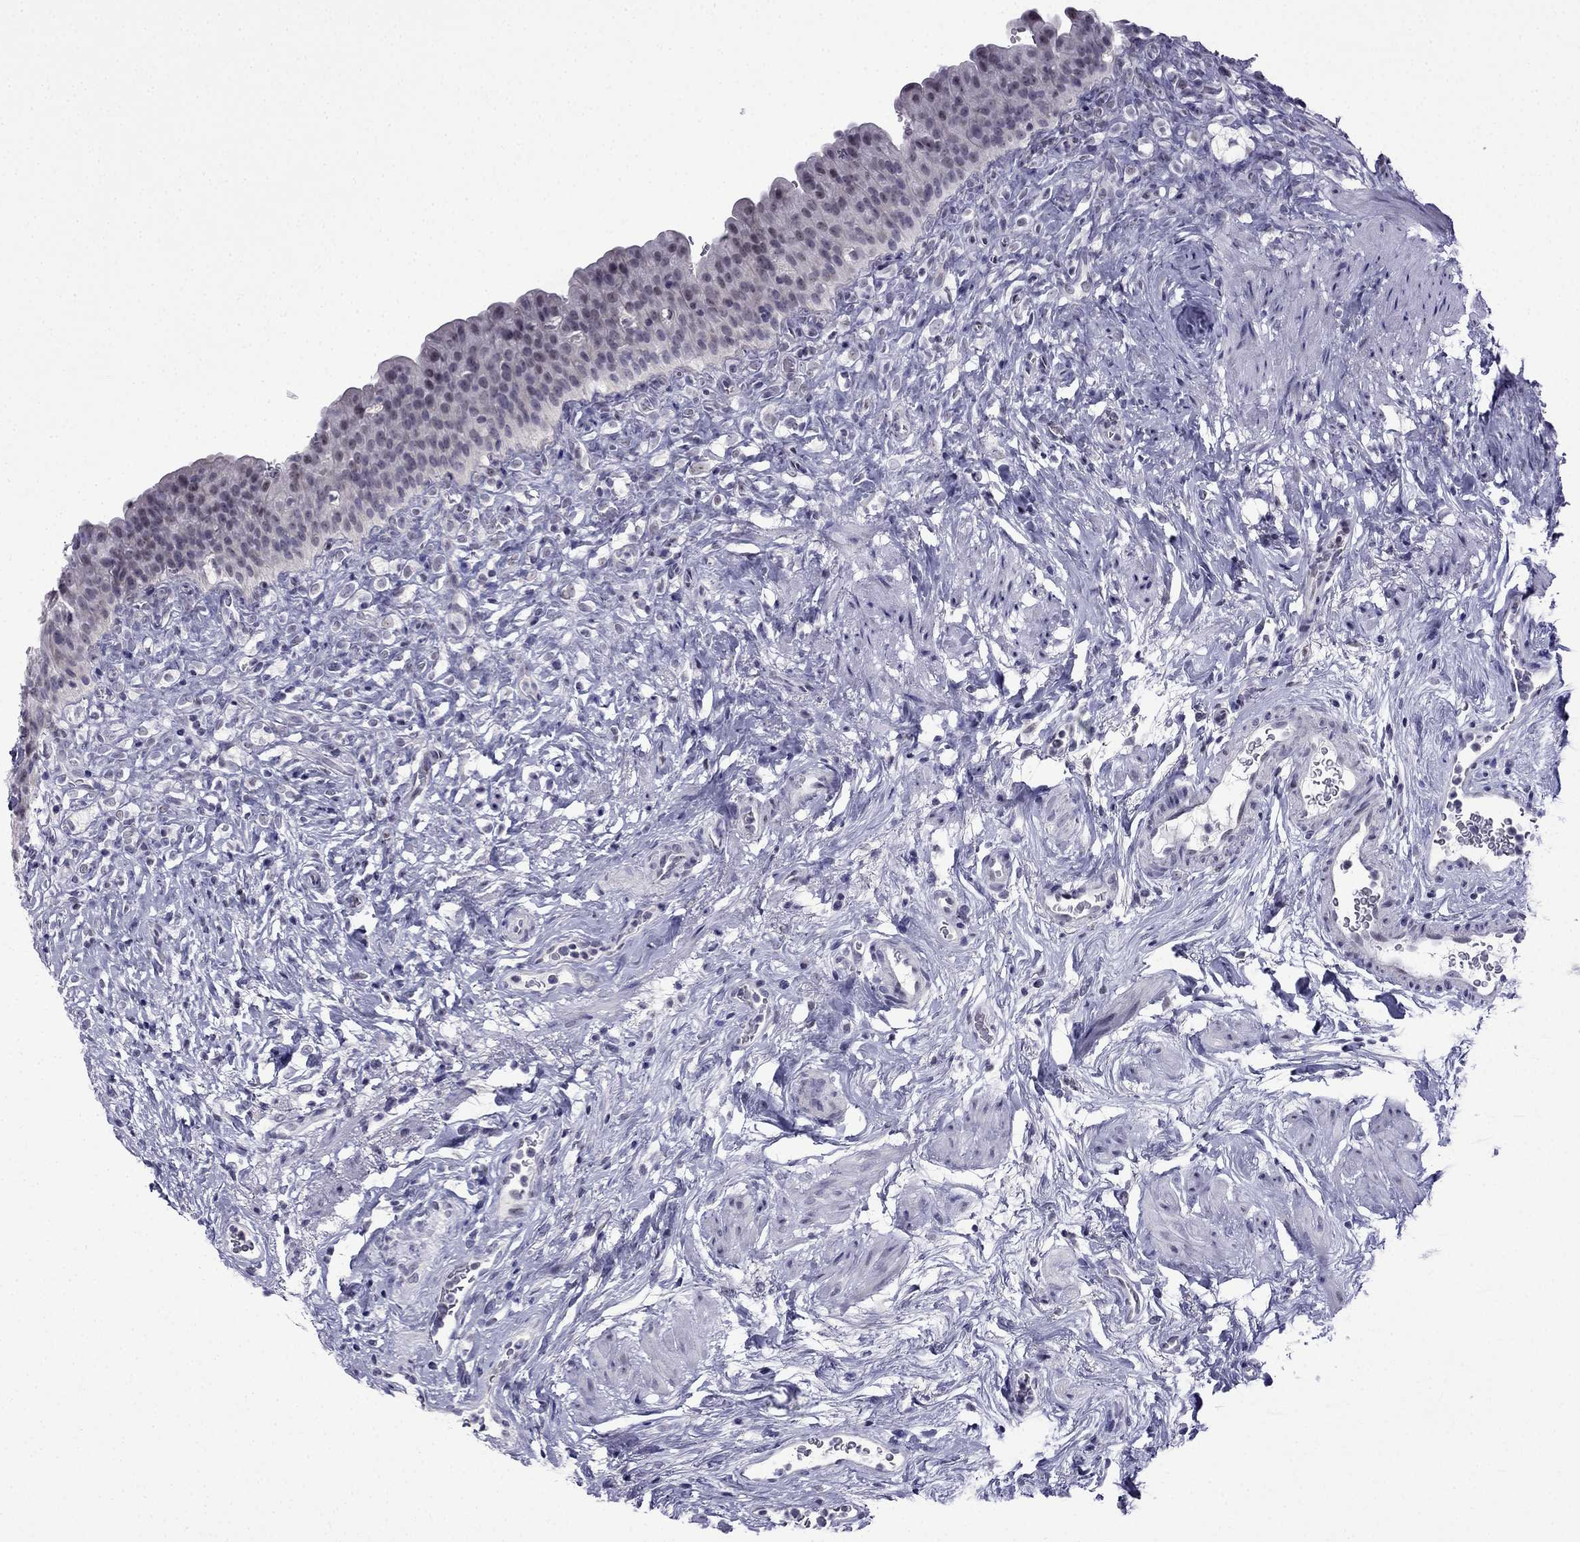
{"staining": {"intensity": "negative", "quantity": "none", "location": "none"}, "tissue": "urinary bladder", "cell_type": "Urothelial cells", "image_type": "normal", "snomed": [{"axis": "morphology", "description": "Normal tissue, NOS"}, {"axis": "topography", "description": "Urinary bladder"}], "caption": "This is an immunohistochemistry (IHC) micrograph of unremarkable human urinary bladder. There is no positivity in urothelial cells.", "gene": "POM121L12", "patient": {"sex": "male", "age": 76}}